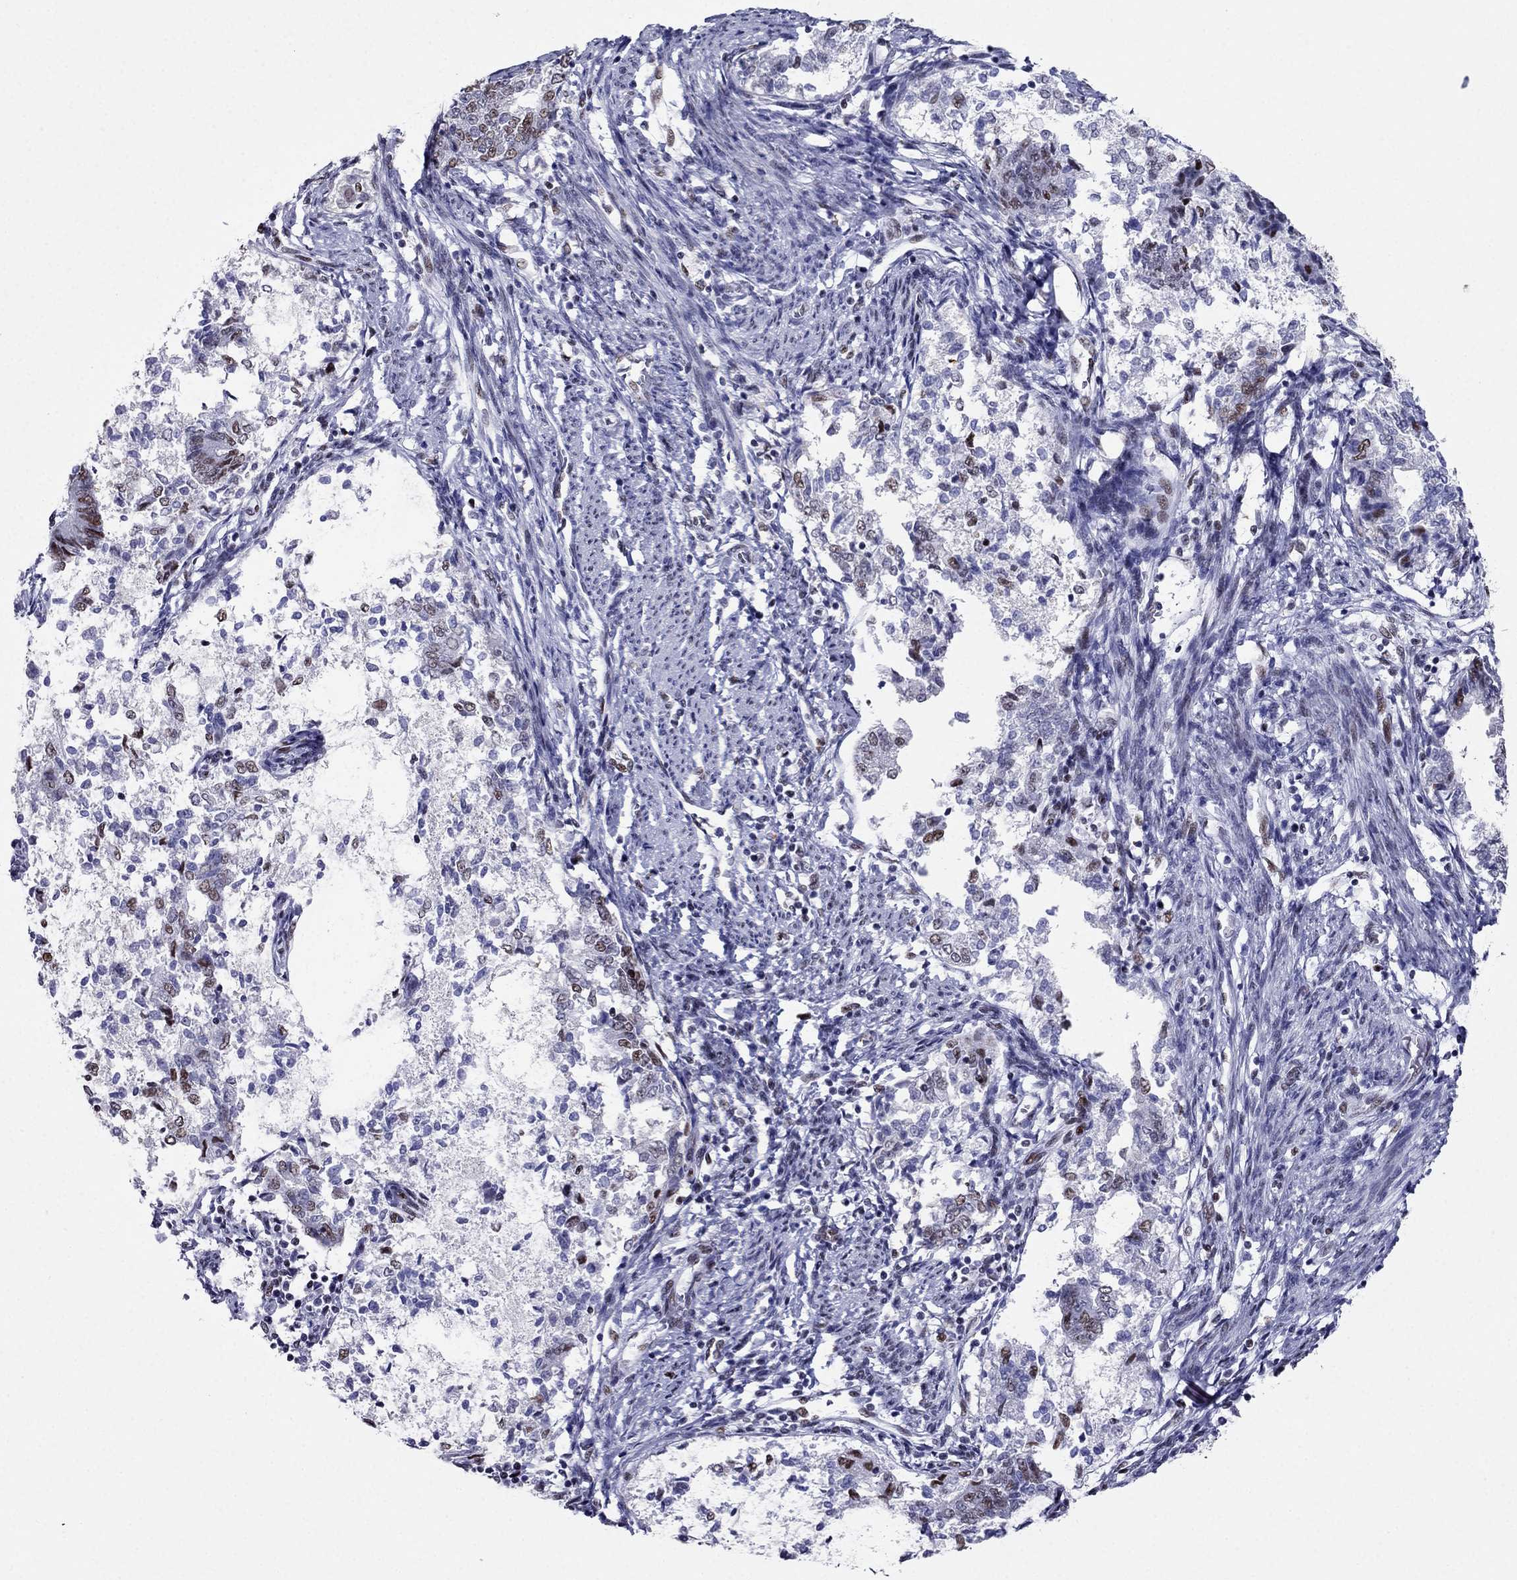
{"staining": {"intensity": "strong", "quantity": "25%-75%", "location": "nuclear"}, "tissue": "endometrial cancer", "cell_type": "Tumor cells", "image_type": "cancer", "snomed": [{"axis": "morphology", "description": "Adenocarcinoma, NOS"}, {"axis": "topography", "description": "Endometrium"}], "caption": "Human adenocarcinoma (endometrial) stained with a brown dye reveals strong nuclear positive staining in approximately 25%-75% of tumor cells.", "gene": "PPM1G", "patient": {"sex": "female", "age": 65}}